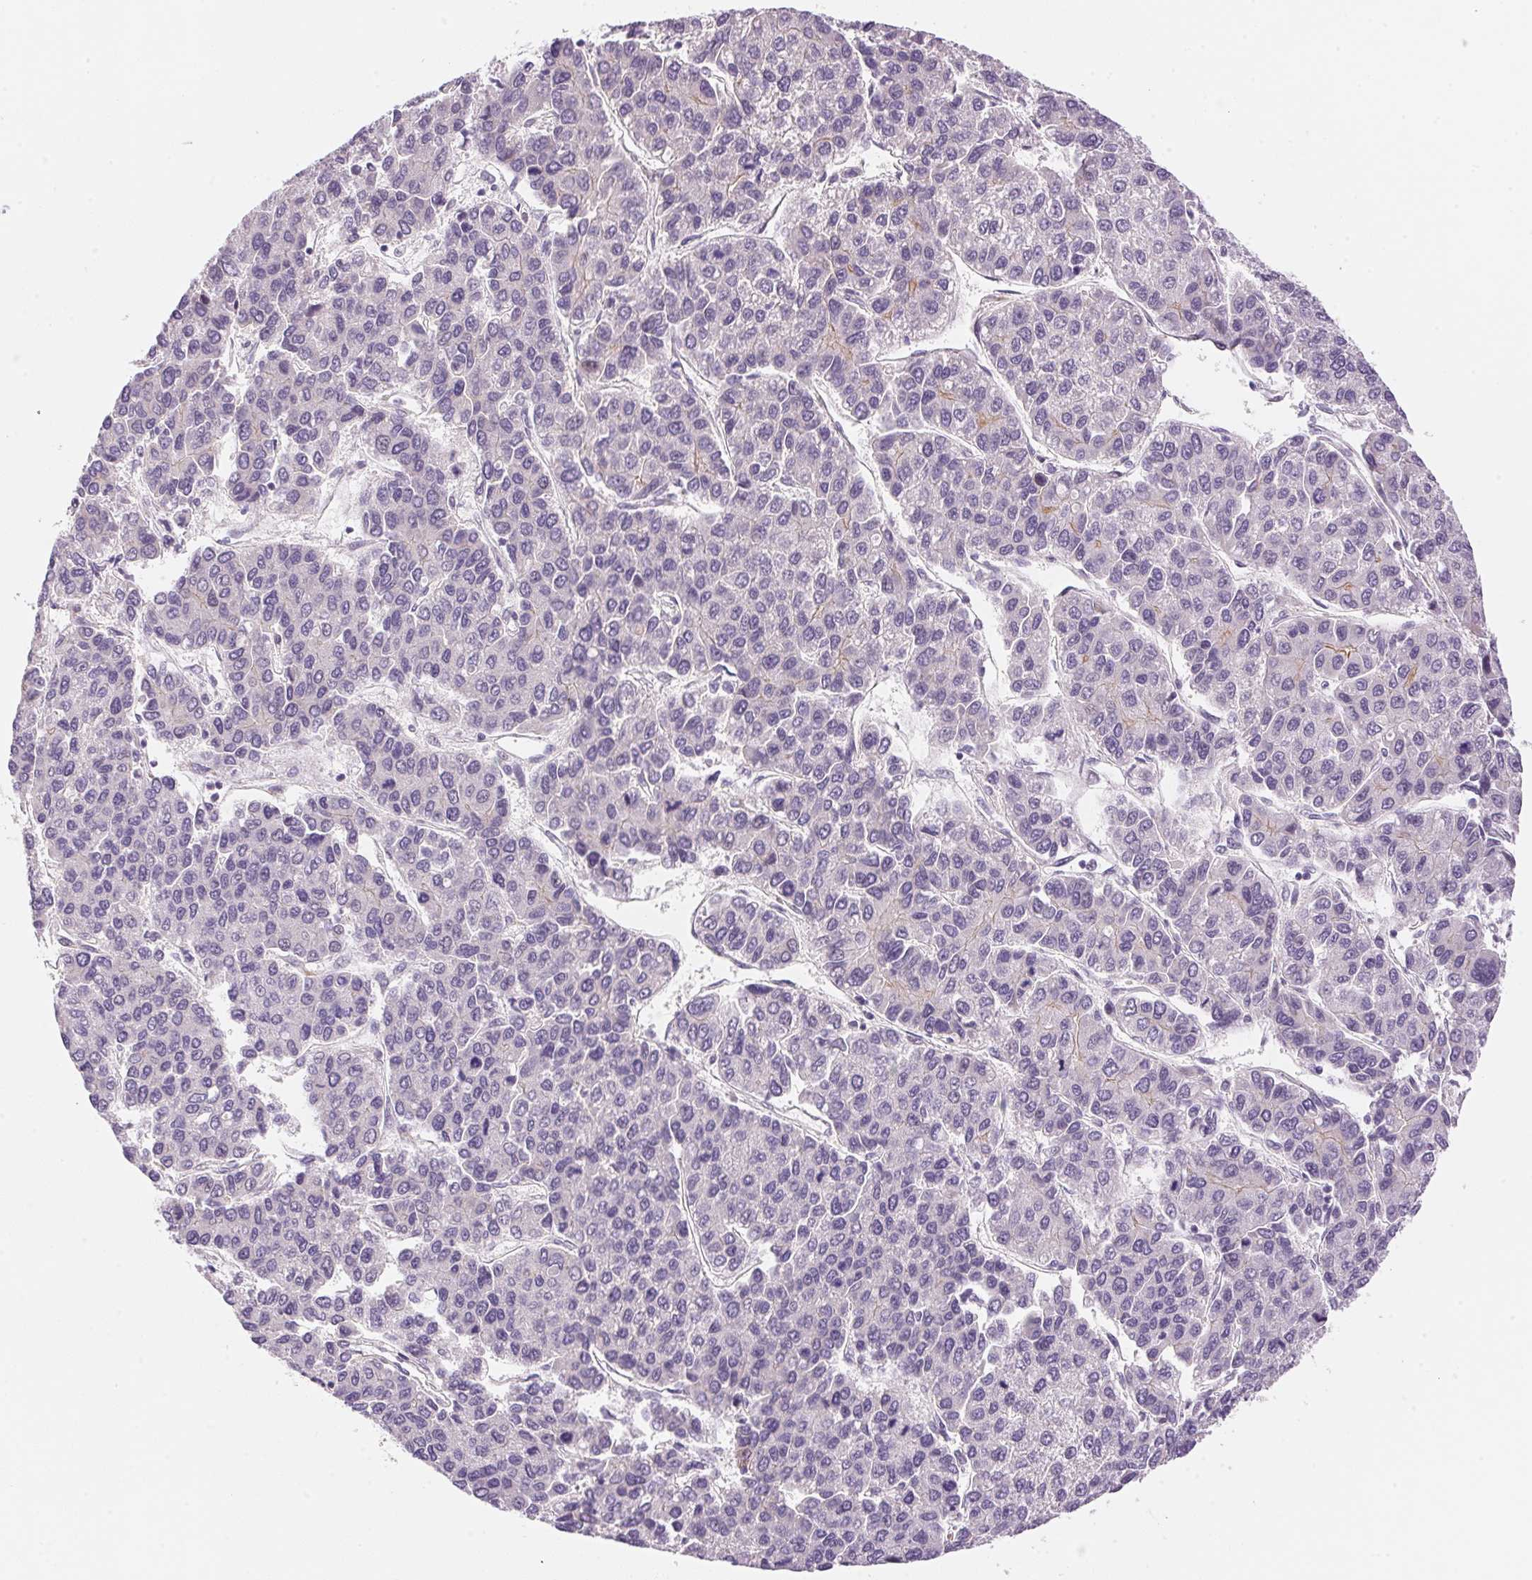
{"staining": {"intensity": "negative", "quantity": "none", "location": "none"}, "tissue": "liver cancer", "cell_type": "Tumor cells", "image_type": "cancer", "snomed": [{"axis": "morphology", "description": "Carcinoma, Hepatocellular, NOS"}, {"axis": "topography", "description": "Liver"}], "caption": "The IHC image has no significant staining in tumor cells of liver cancer (hepatocellular carcinoma) tissue.", "gene": "TEKT1", "patient": {"sex": "female", "age": 66}}